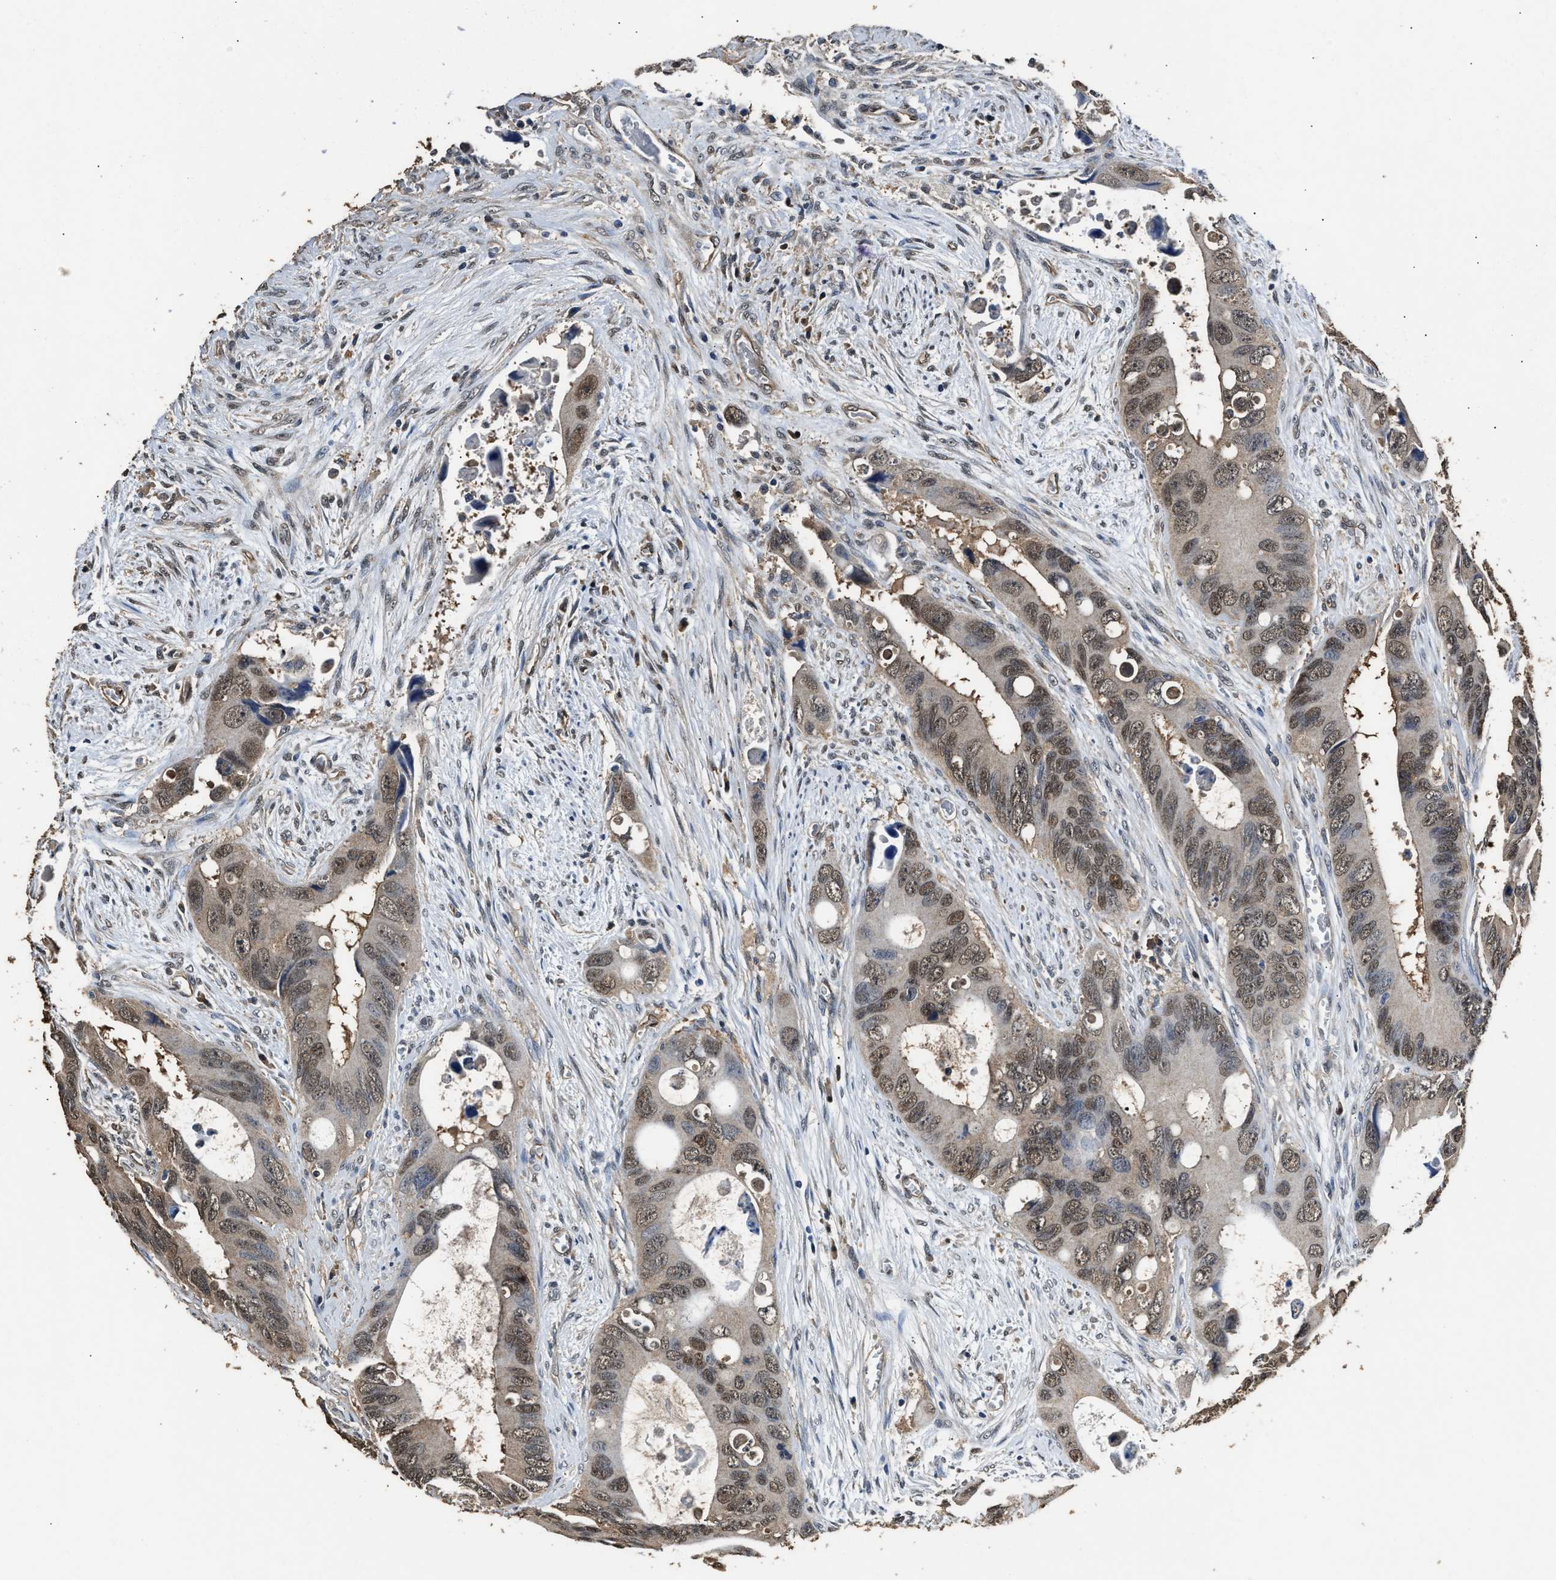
{"staining": {"intensity": "moderate", "quantity": ">75%", "location": "nuclear"}, "tissue": "colorectal cancer", "cell_type": "Tumor cells", "image_type": "cancer", "snomed": [{"axis": "morphology", "description": "Adenocarcinoma, NOS"}, {"axis": "topography", "description": "Rectum"}], "caption": "A brown stain shows moderate nuclear expression of a protein in human adenocarcinoma (colorectal) tumor cells. (Brightfield microscopy of DAB IHC at high magnification).", "gene": "YWHAE", "patient": {"sex": "male", "age": 70}}